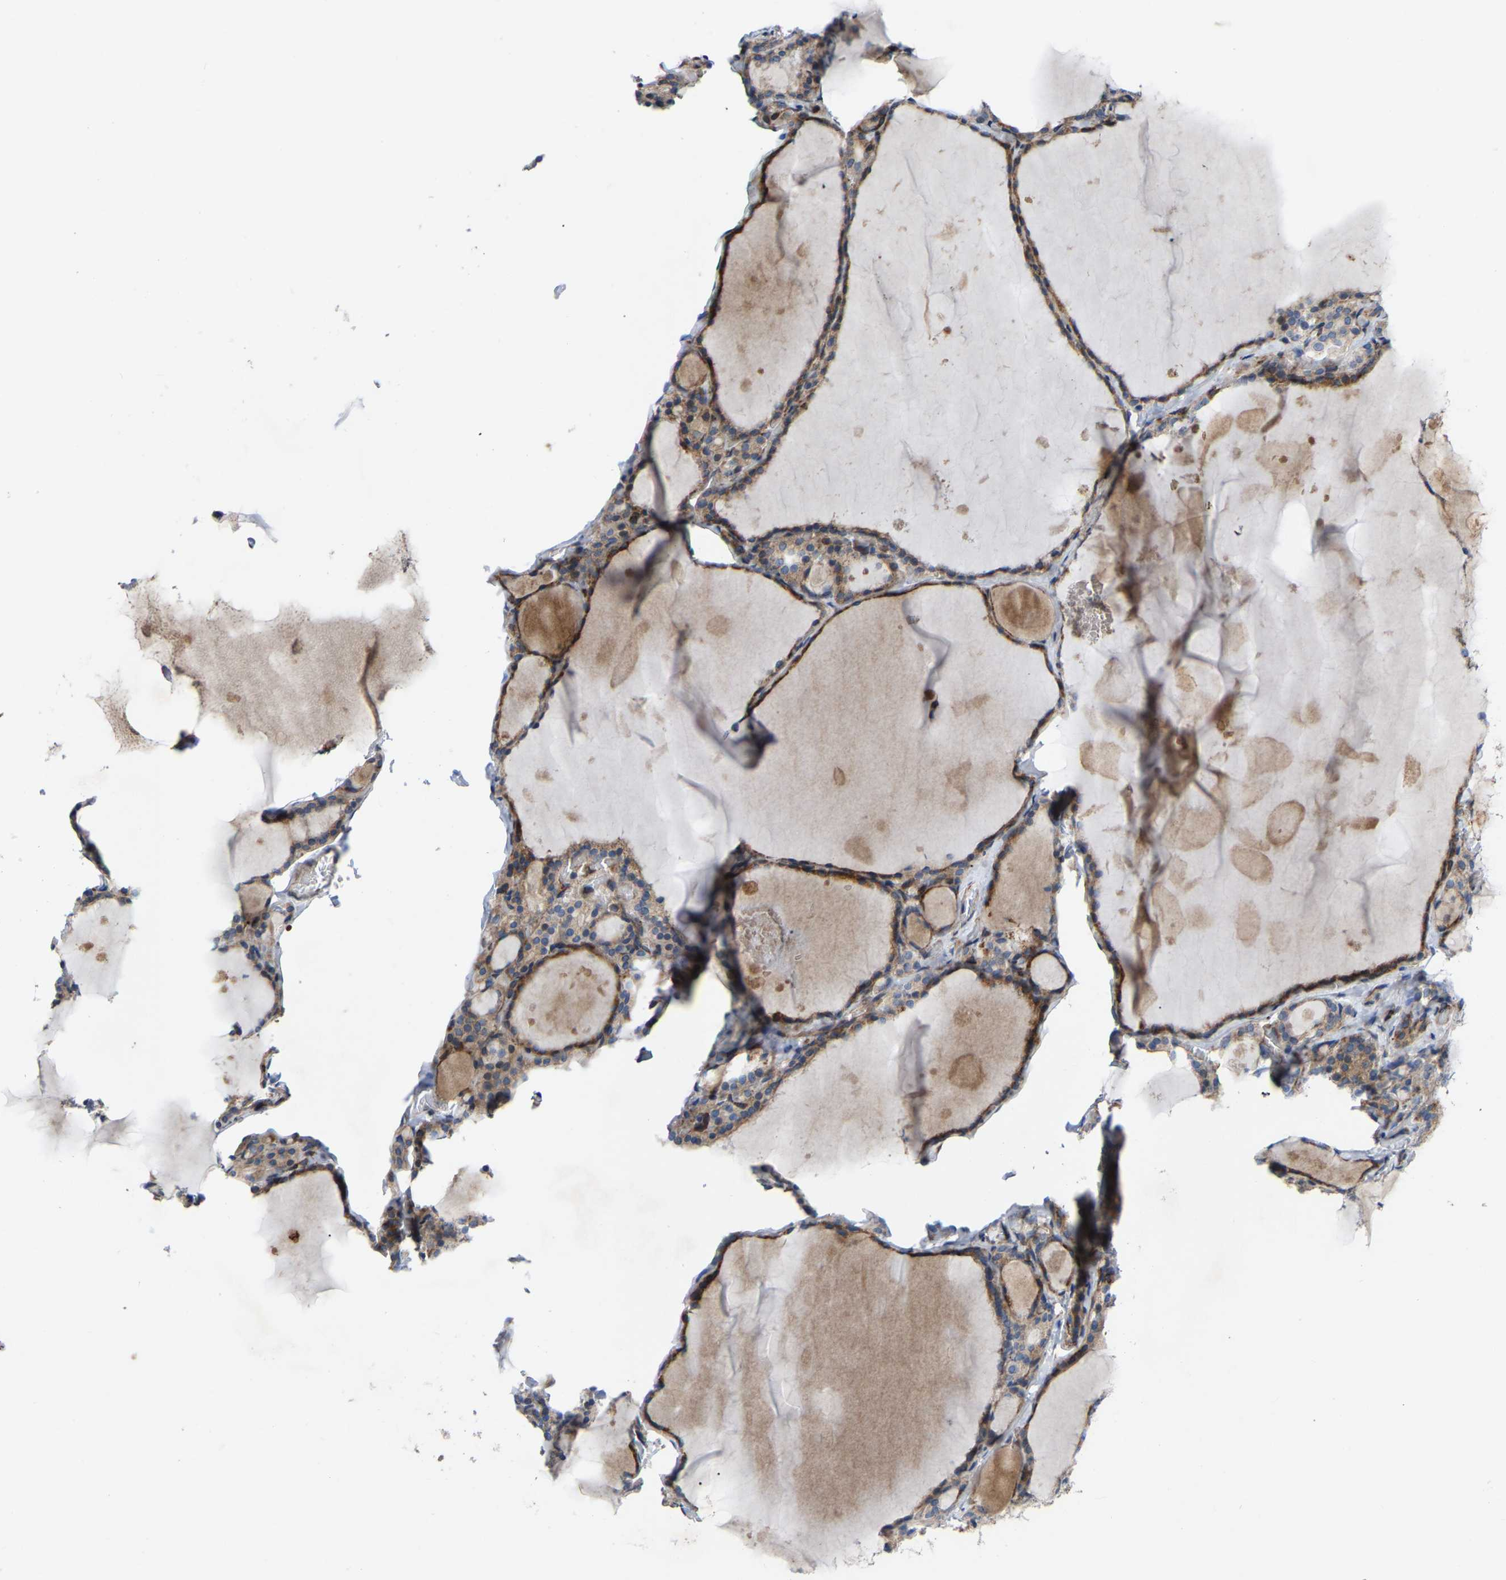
{"staining": {"intensity": "moderate", "quantity": ">75%", "location": "cytoplasmic/membranous"}, "tissue": "thyroid gland", "cell_type": "Glandular cells", "image_type": "normal", "snomed": [{"axis": "morphology", "description": "Normal tissue, NOS"}, {"axis": "topography", "description": "Thyroid gland"}], "caption": "Normal thyroid gland exhibits moderate cytoplasmic/membranous positivity in approximately >75% of glandular cells (brown staining indicates protein expression, while blue staining denotes nuclei)..", "gene": "TOR1B", "patient": {"sex": "male", "age": 56}}